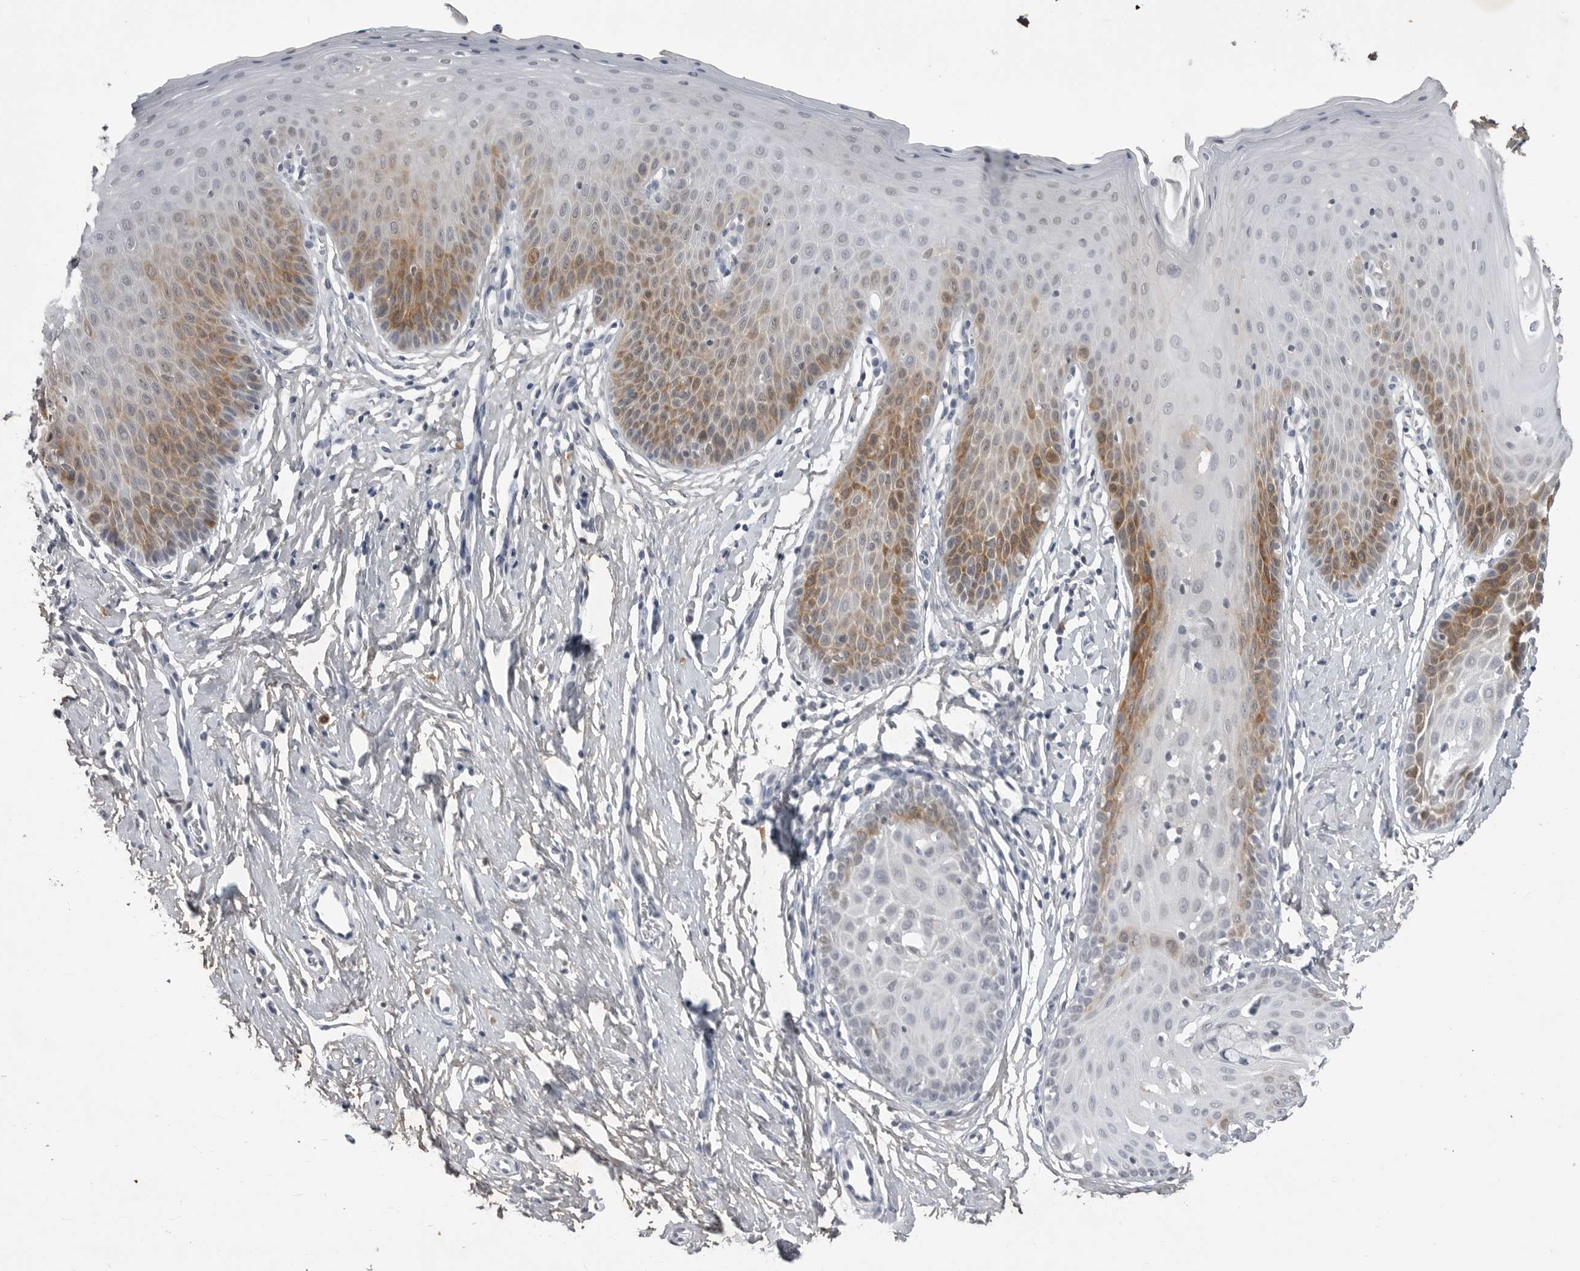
{"staining": {"intensity": "negative", "quantity": "none", "location": "none"}, "tissue": "cervix", "cell_type": "Glandular cells", "image_type": "normal", "snomed": [{"axis": "morphology", "description": "Normal tissue, NOS"}, {"axis": "topography", "description": "Cervix"}], "caption": "IHC photomicrograph of benign cervix: human cervix stained with DAB (3,3'-diaminobenzidine) displays no significant protein staining in glandular cells. (DAB immunohistochemistry (IHC) visualized using brightfield microscopy, high magnification).", "gene": "RRM1", "patient": {"sex": "female", "age": 36}}